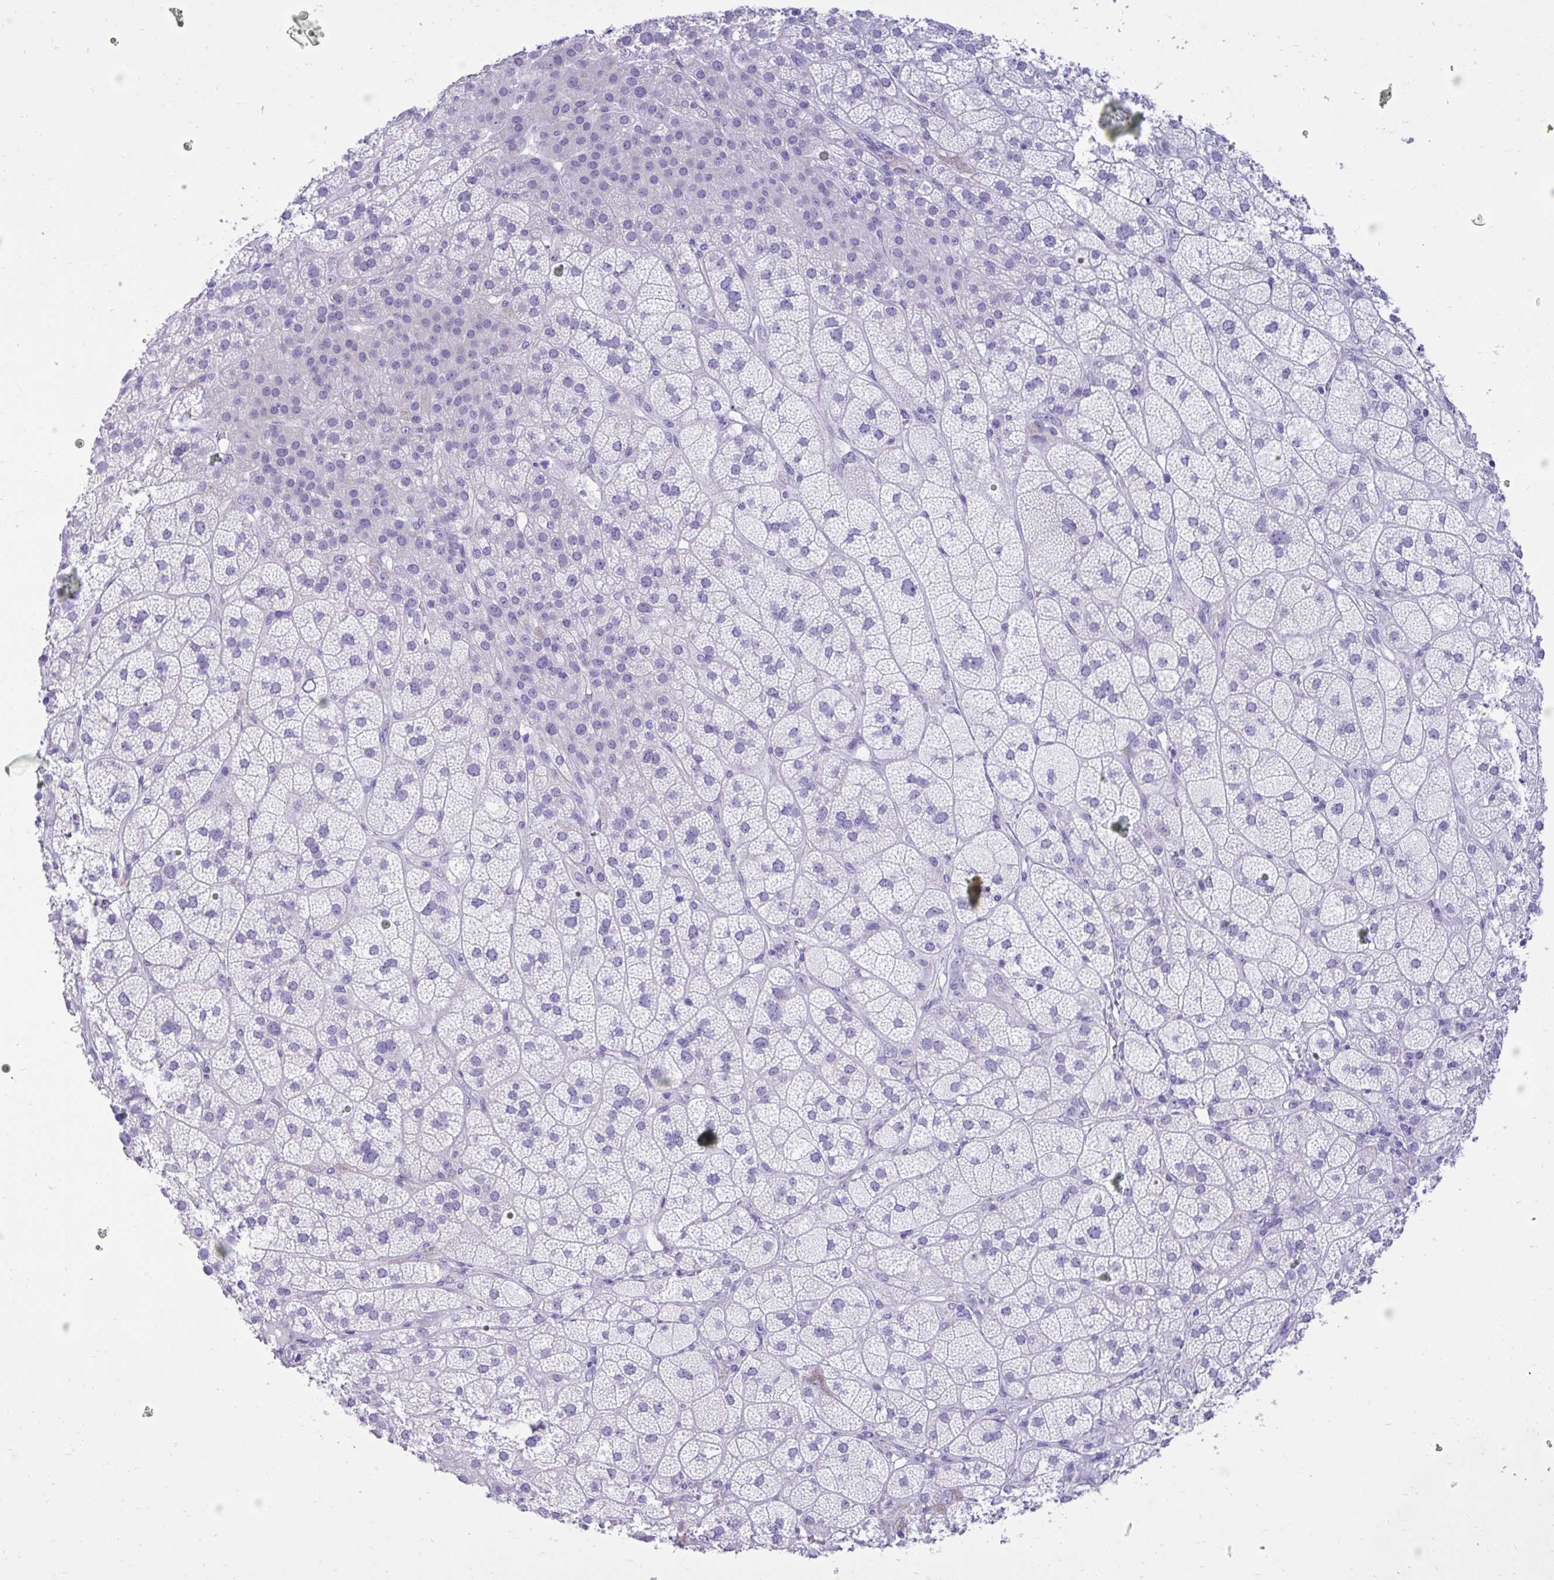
{"staining": {"intensity": "negative", "quantity": "none", "location": "none"}, "tissue": "adrenal gland", "cell_type": "Glandular cells", "image_type": "normal", "snomed": [{"axis": "morphology", "description": "Normal tissue, NOS"}, {"axis": "topography", "description": "Adrenal gland"}], "caption": "Immunohistochemistry (IHC) of unremarkable adrenal gland demonstrates no positivity in glandular cells.", "gene": "TMCO5A", "patient": {"sex": "female", "age": 60}}